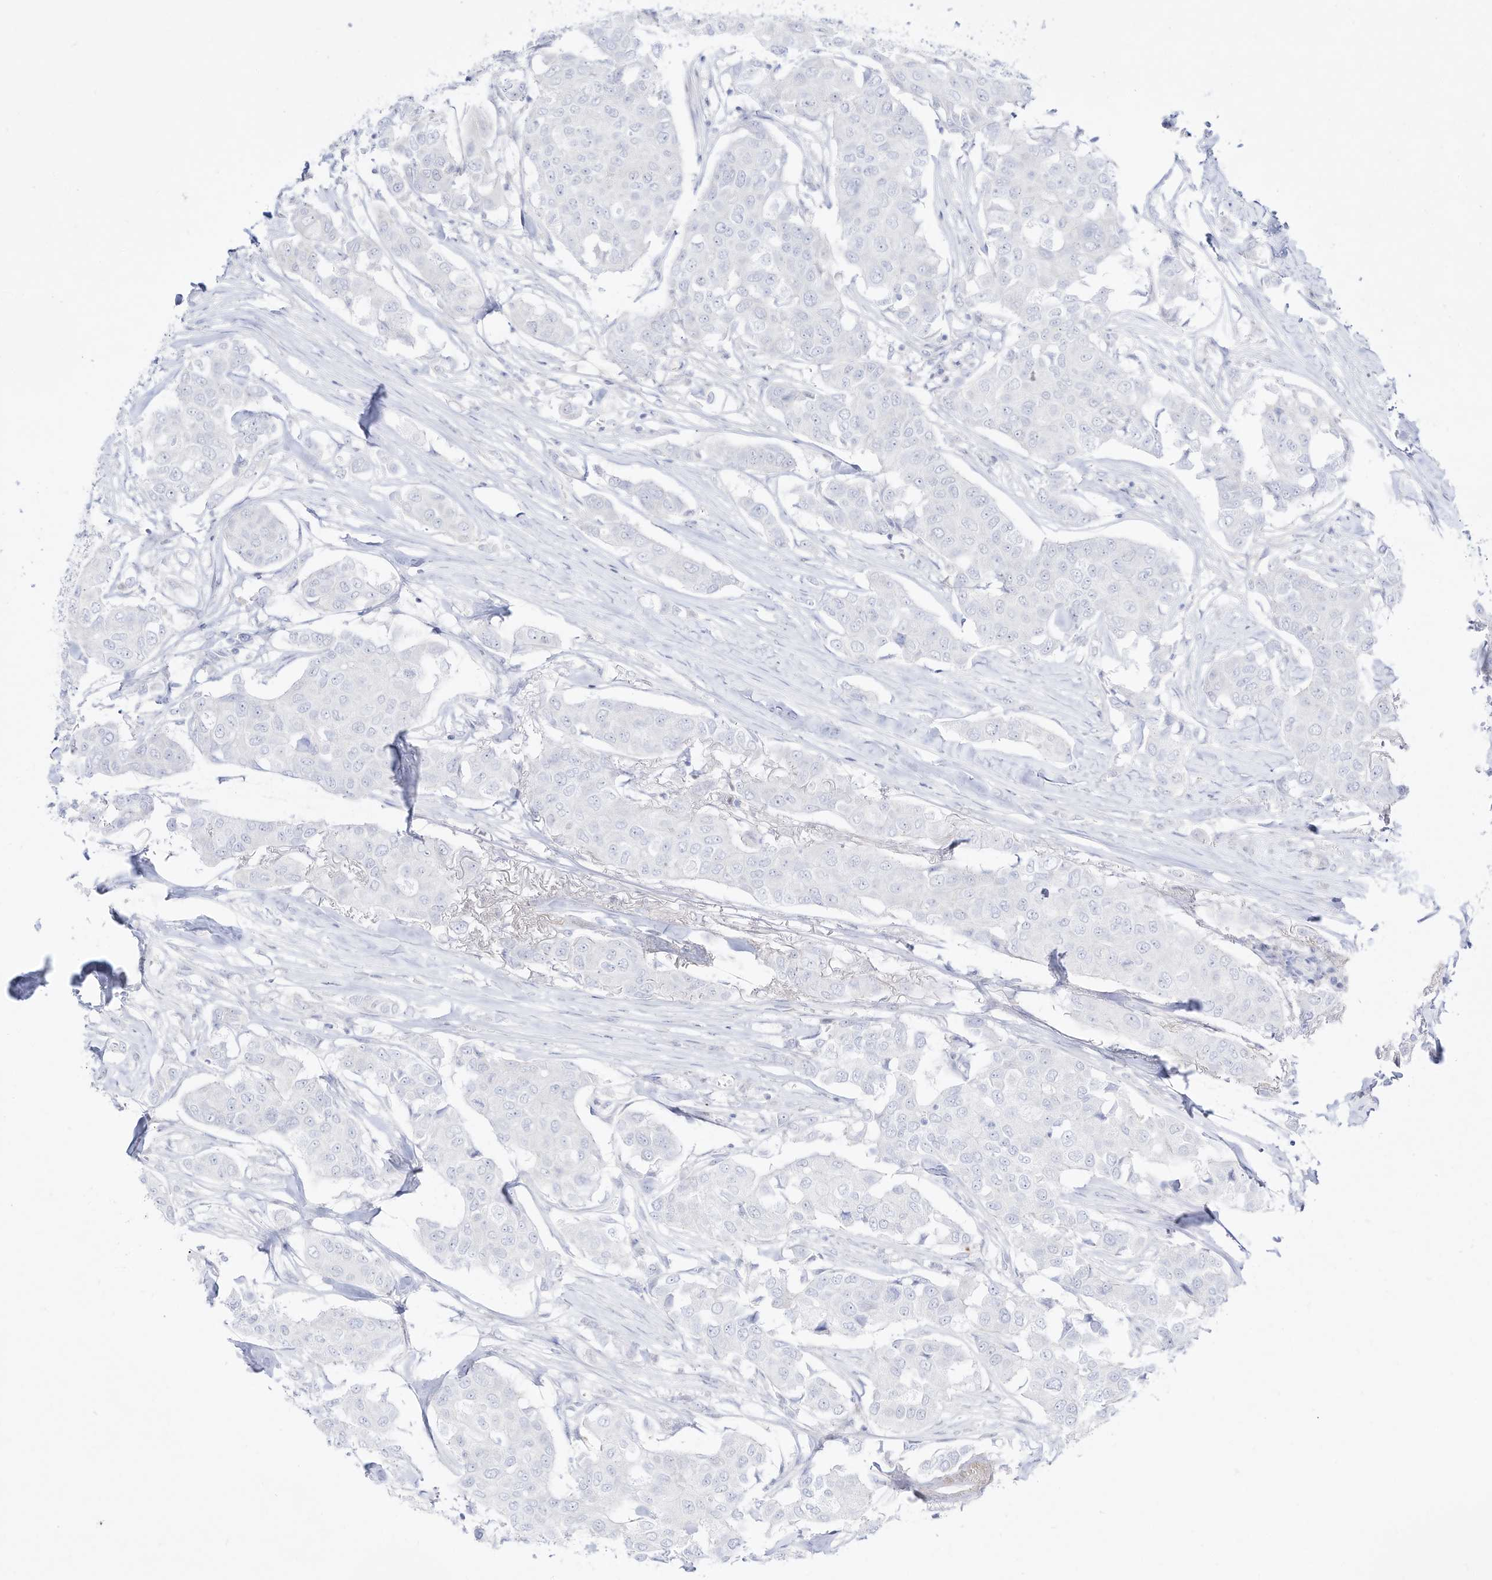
{"staining": {"intensity": "negative", "quantity": "none", "location": "none"}, "tissue": "breast cancer", "cell_type": "Tumor cells", "image_type": "cancer", "snomed": [{"axis": "morphology", "description": "Duct carcinoma"}, {"axis": "topography", "description": "Breast"}], "caption": "High magnification brightfield microscopy of breast intraductal carcinoma stained with DAB (brown) and counterstained with hematoxylin (blue): tumor cells show no significant positivity.", "gene": "DMKN", "patient": {"sex": "female", "age": 80}}